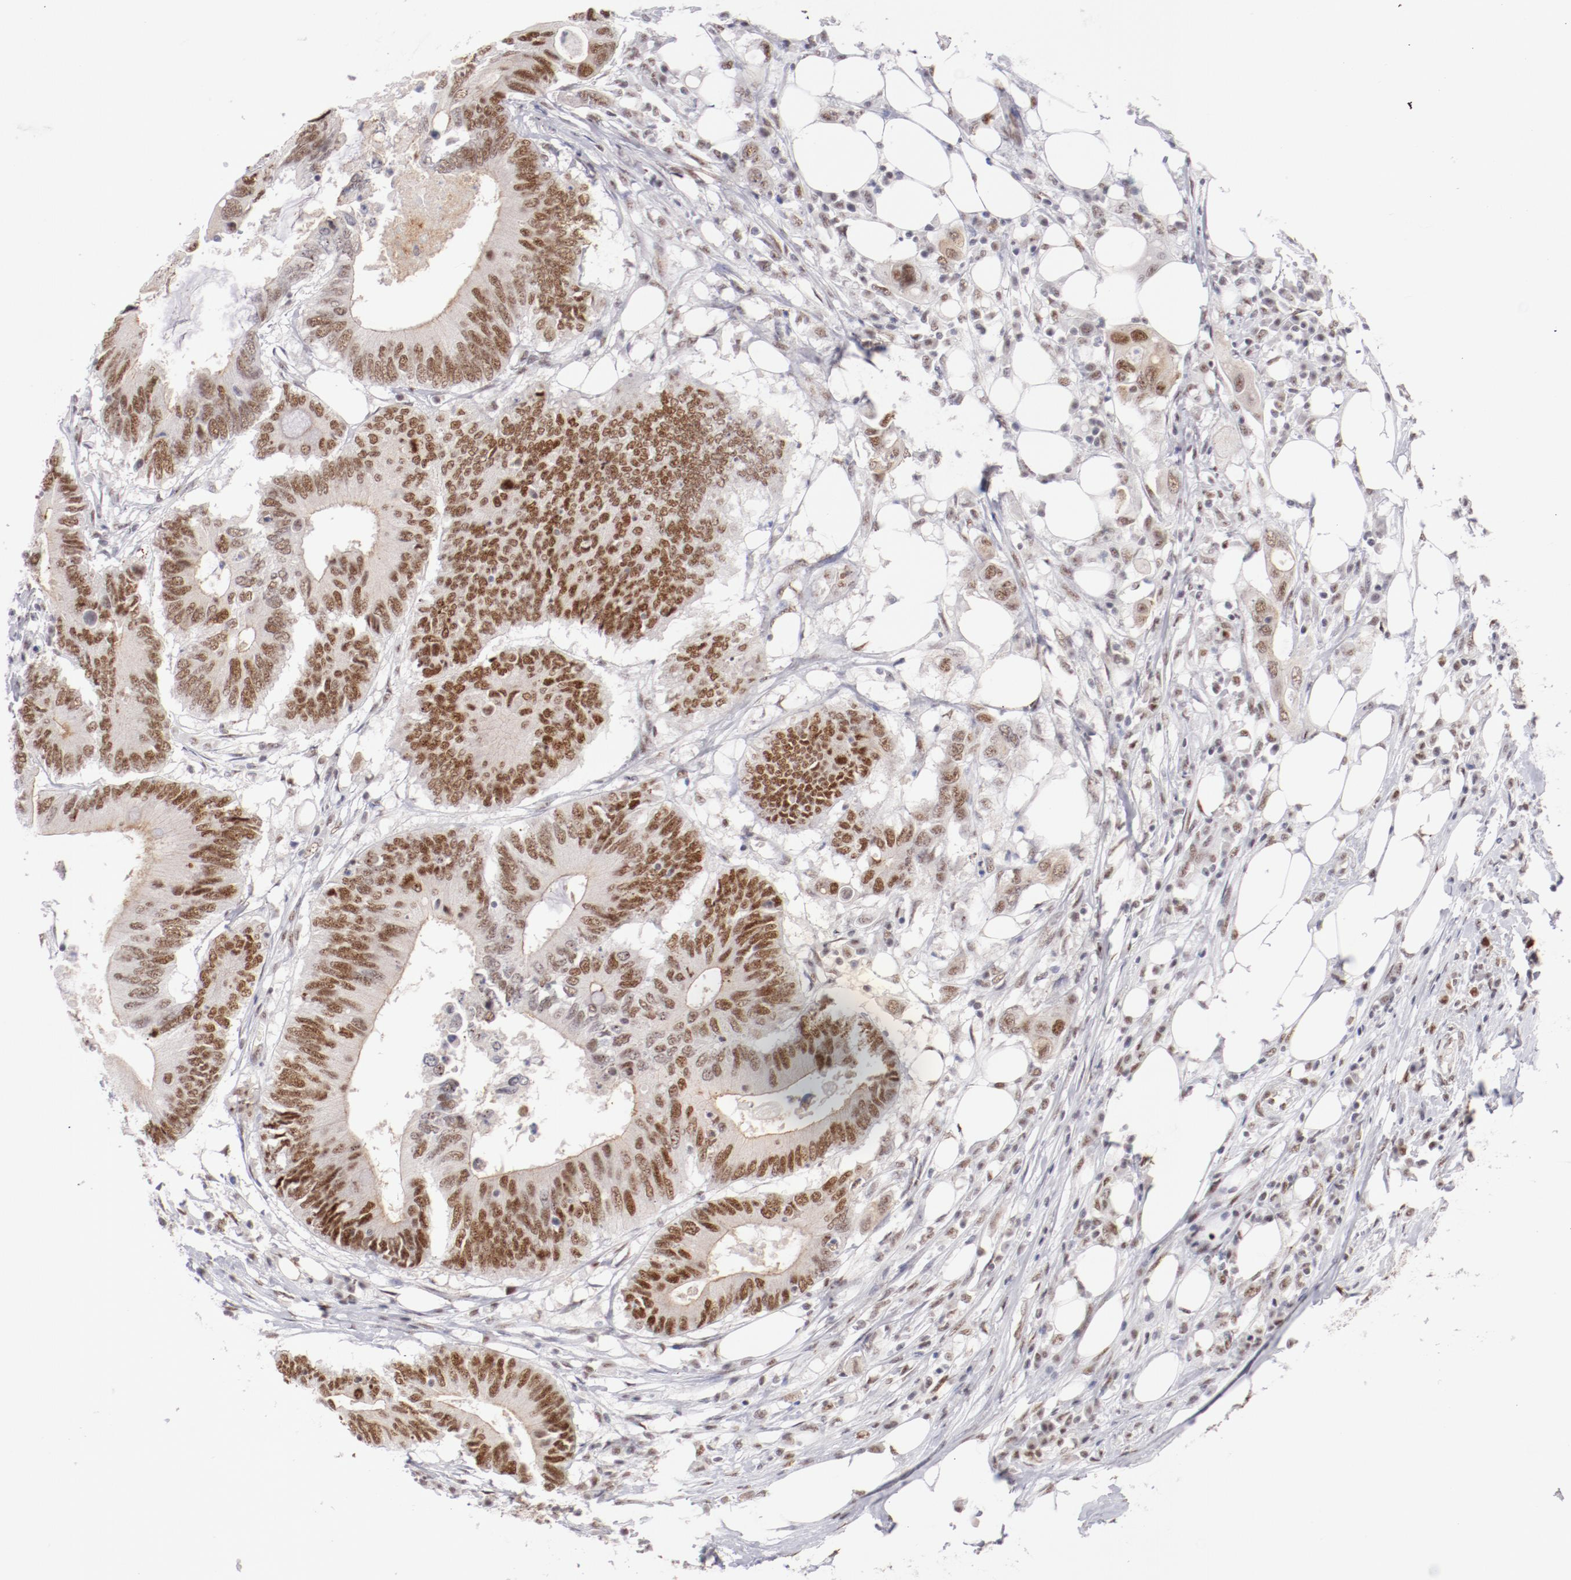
{"staining": {"intensity": "moderate", "quantity": ">75%", "location": "nuclear"}, "tissue": "colorectal cancer", "cell_type": "Tumor cells", "image_type": "cancer", "snomed": [{"axis": "morphology", "description": "Adenocarcinoma, NOS"}, {"axis": "topography", "description": "Colon"}], "caption": "Brown immunohistochemical staining in human colorectal adenocarcinoma exhibits moderate nuclear positivity in about >75% of tumor cells.", "gene": "TFAP4", "patient": {"sex": "male", "age": 71}}